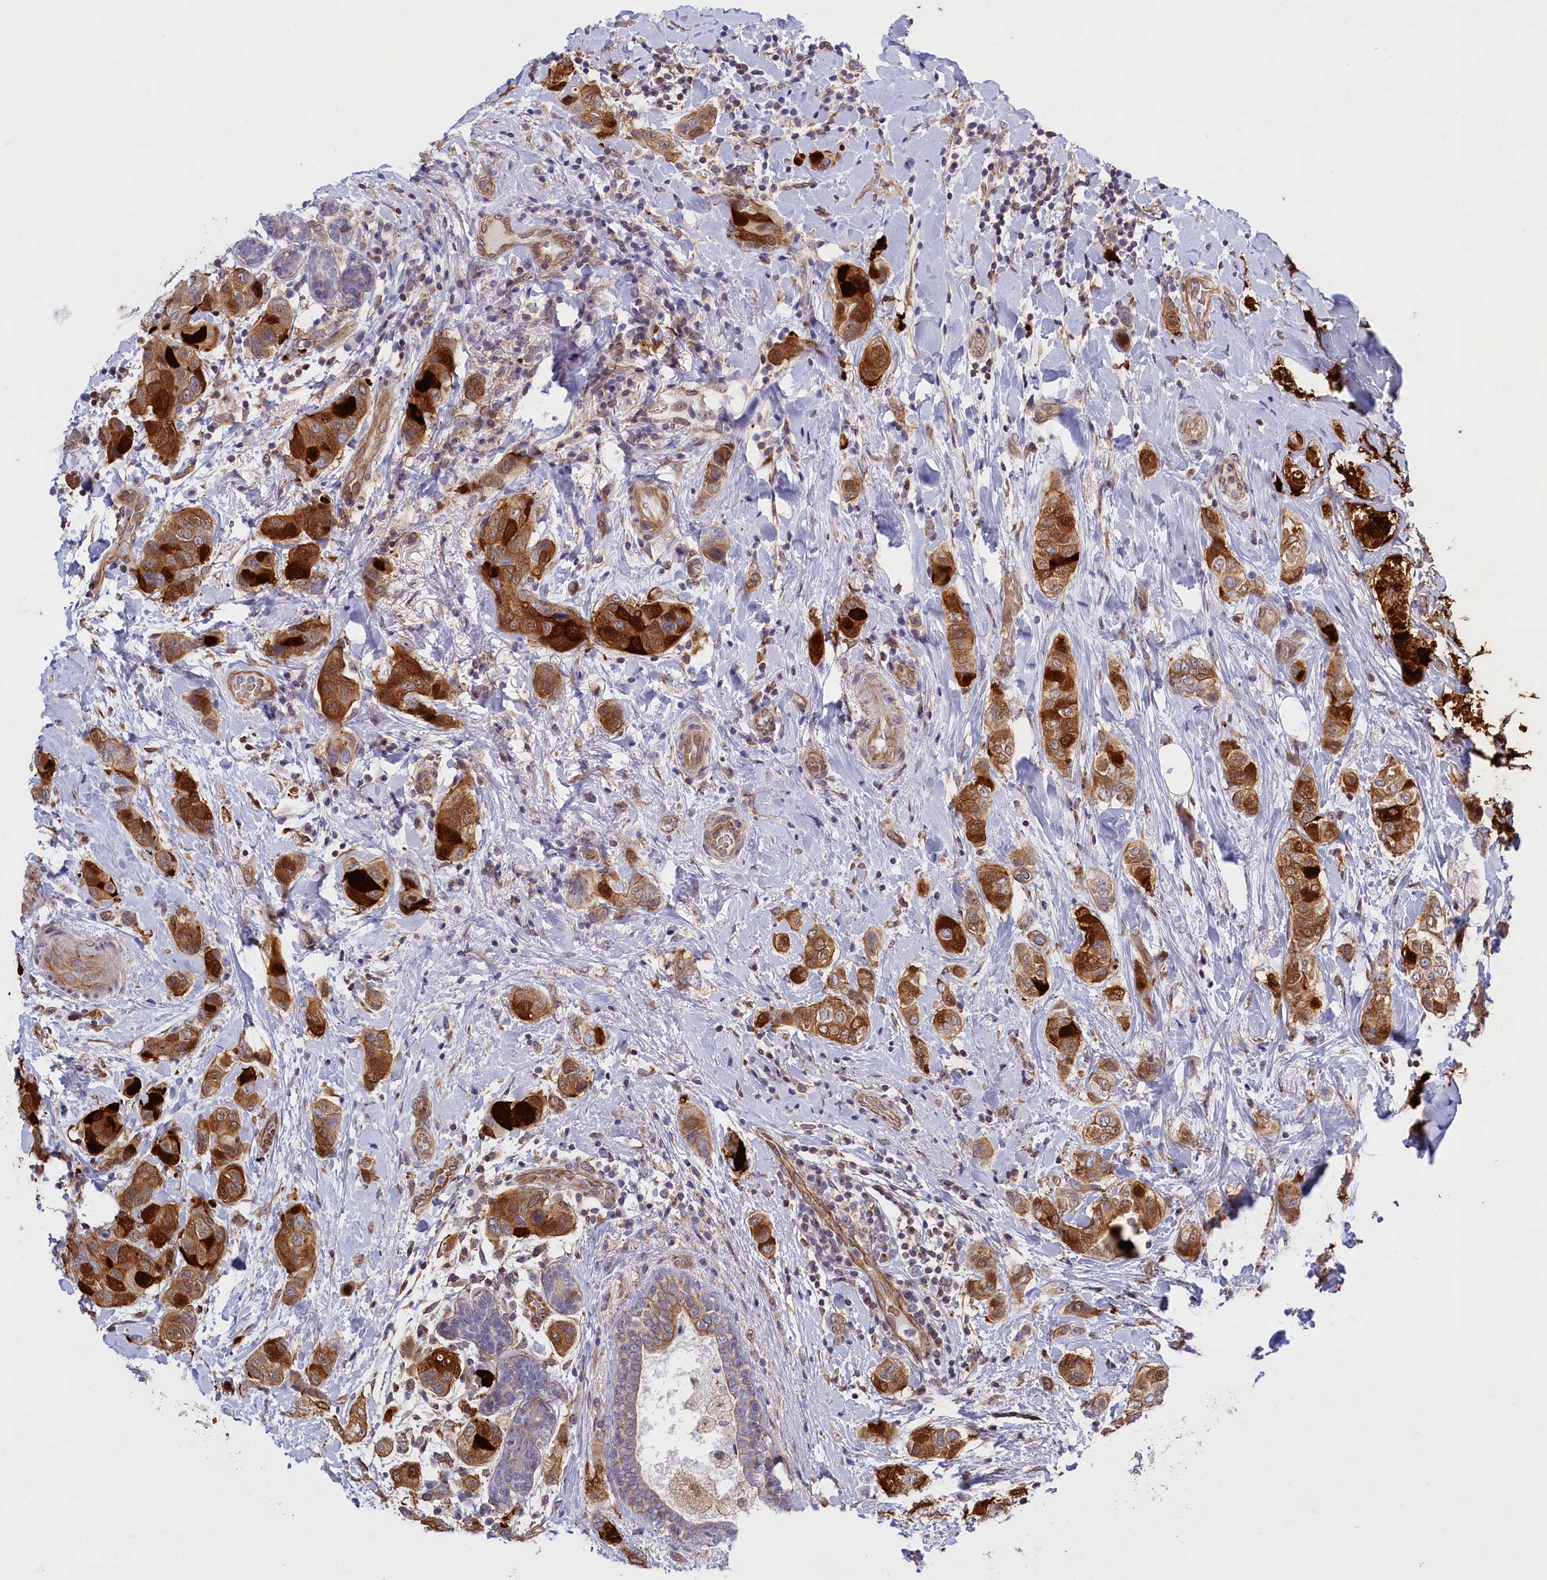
{"staining": {"intensity": "strong", "quantity": "25%-75%", "location": "cytoplasmic/membranous,nuclear"}, "tissue": "breast cancer", "cell_type": "Tumor cells", "image_type": "cancer", "snomed": [{"axis": "morphology", "description": "Lobular carcinoma"}, {"axis": "topography", "description": "Breast"}], "caption": "Breast cancer (lobular carcinoma) tissue reveals strong cytoplasmic/membranous and nuclear staining in about 25%-75% of tumor cells", "gene": "ABCC12", "patient": {"sex": "female", "age": 51}}